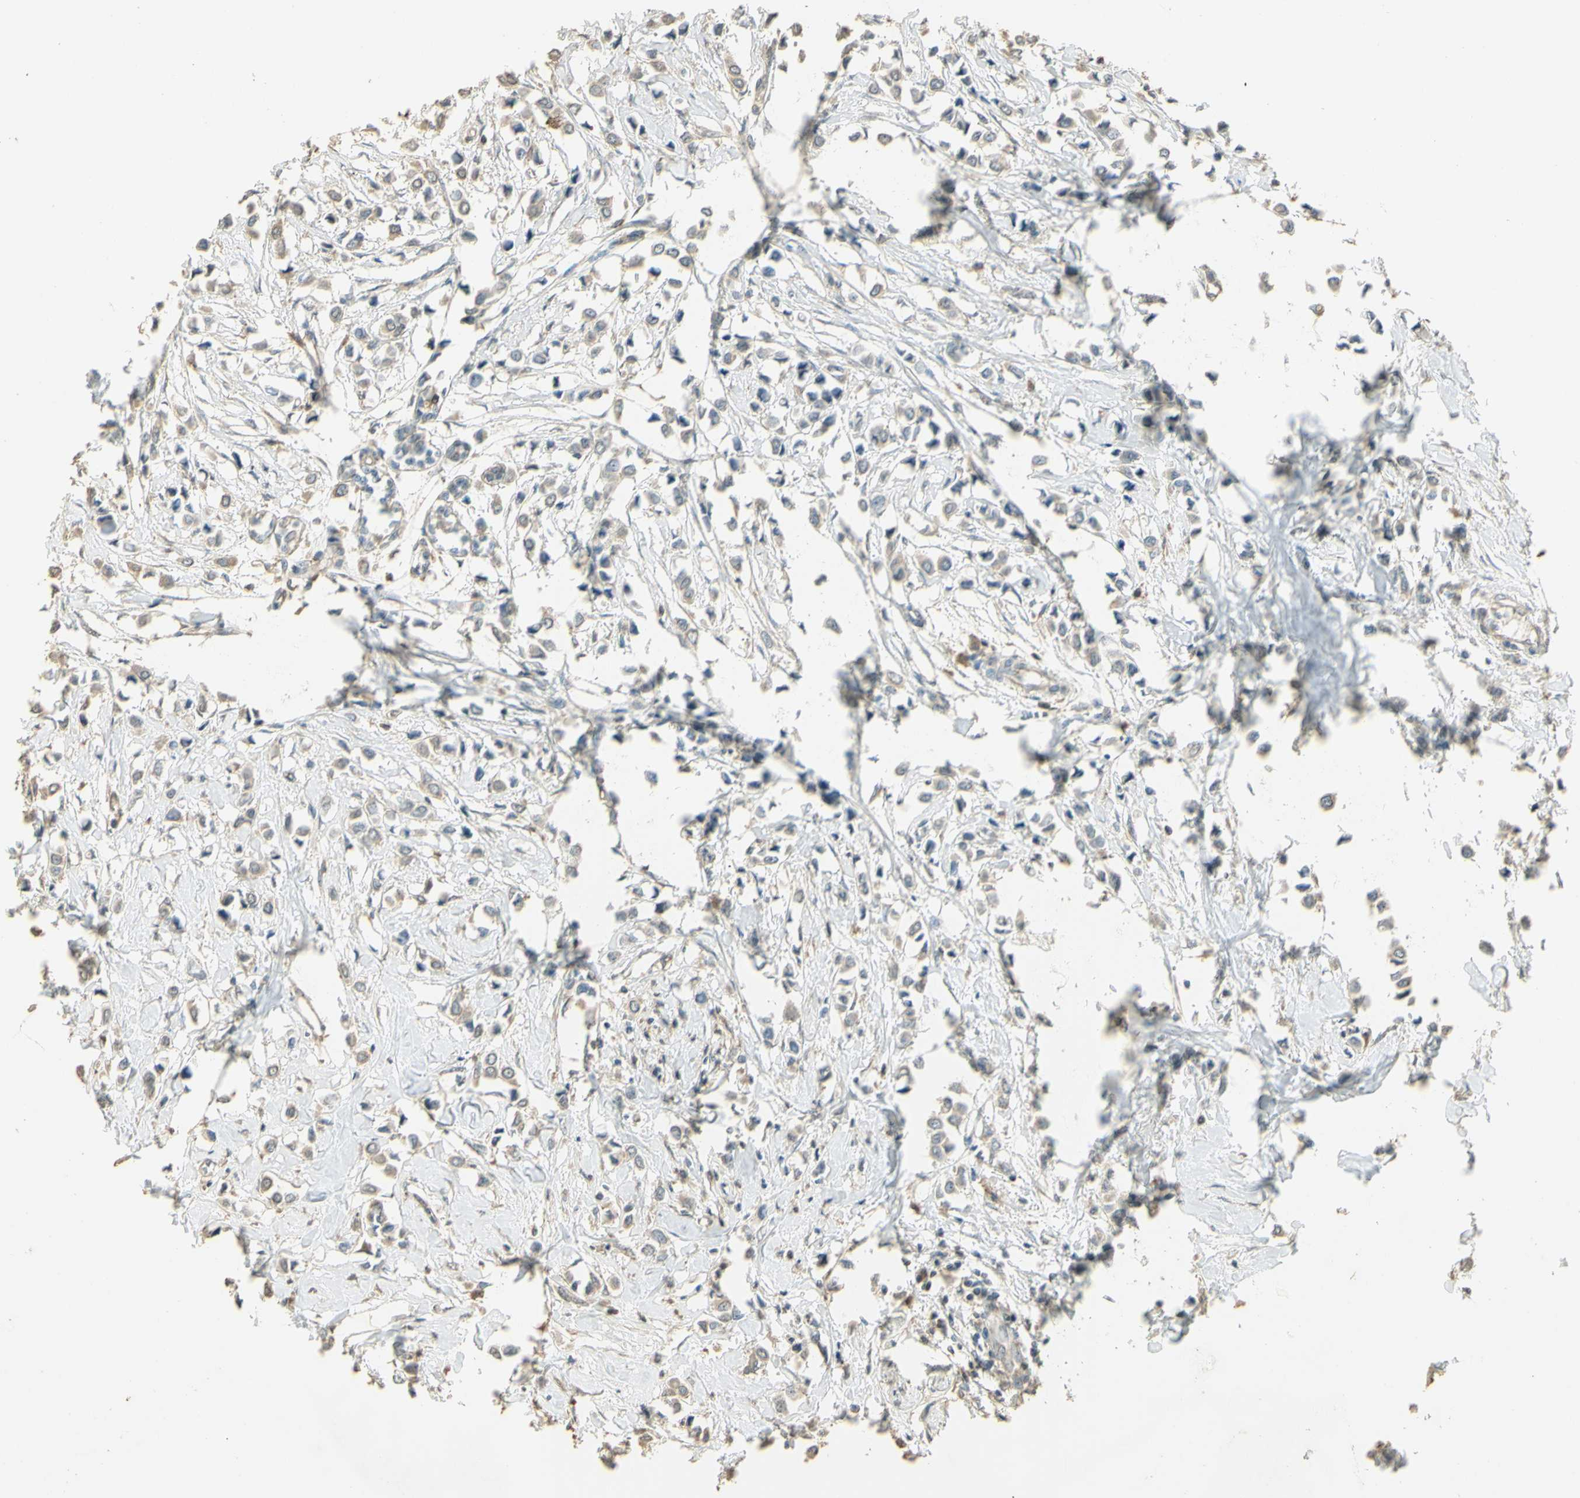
{"staining": {"intensity": "weak", "quantity": "25%-75%", "location": "cytoplasmic/membranous"}, "tissue": "breast cancer", "cell_type": "Tumor cells", "image_type": "cancer", "snomed": [{"axis": "morphology", "description": "Lobular carcinoma"}, {"axis": "topography", "description": "Breast"}], "caption": "Immunohistochemical staining of human breast lobular carcinoma demonstrates low levels of weak cytoplasmic/membranous expression in about 25%-75% of tumor cells. (brown staining indicates protein expression, while blue staining denotes nuclei).", "gene": "UXS1", "patient": {"sex": "female", "age": 51}}